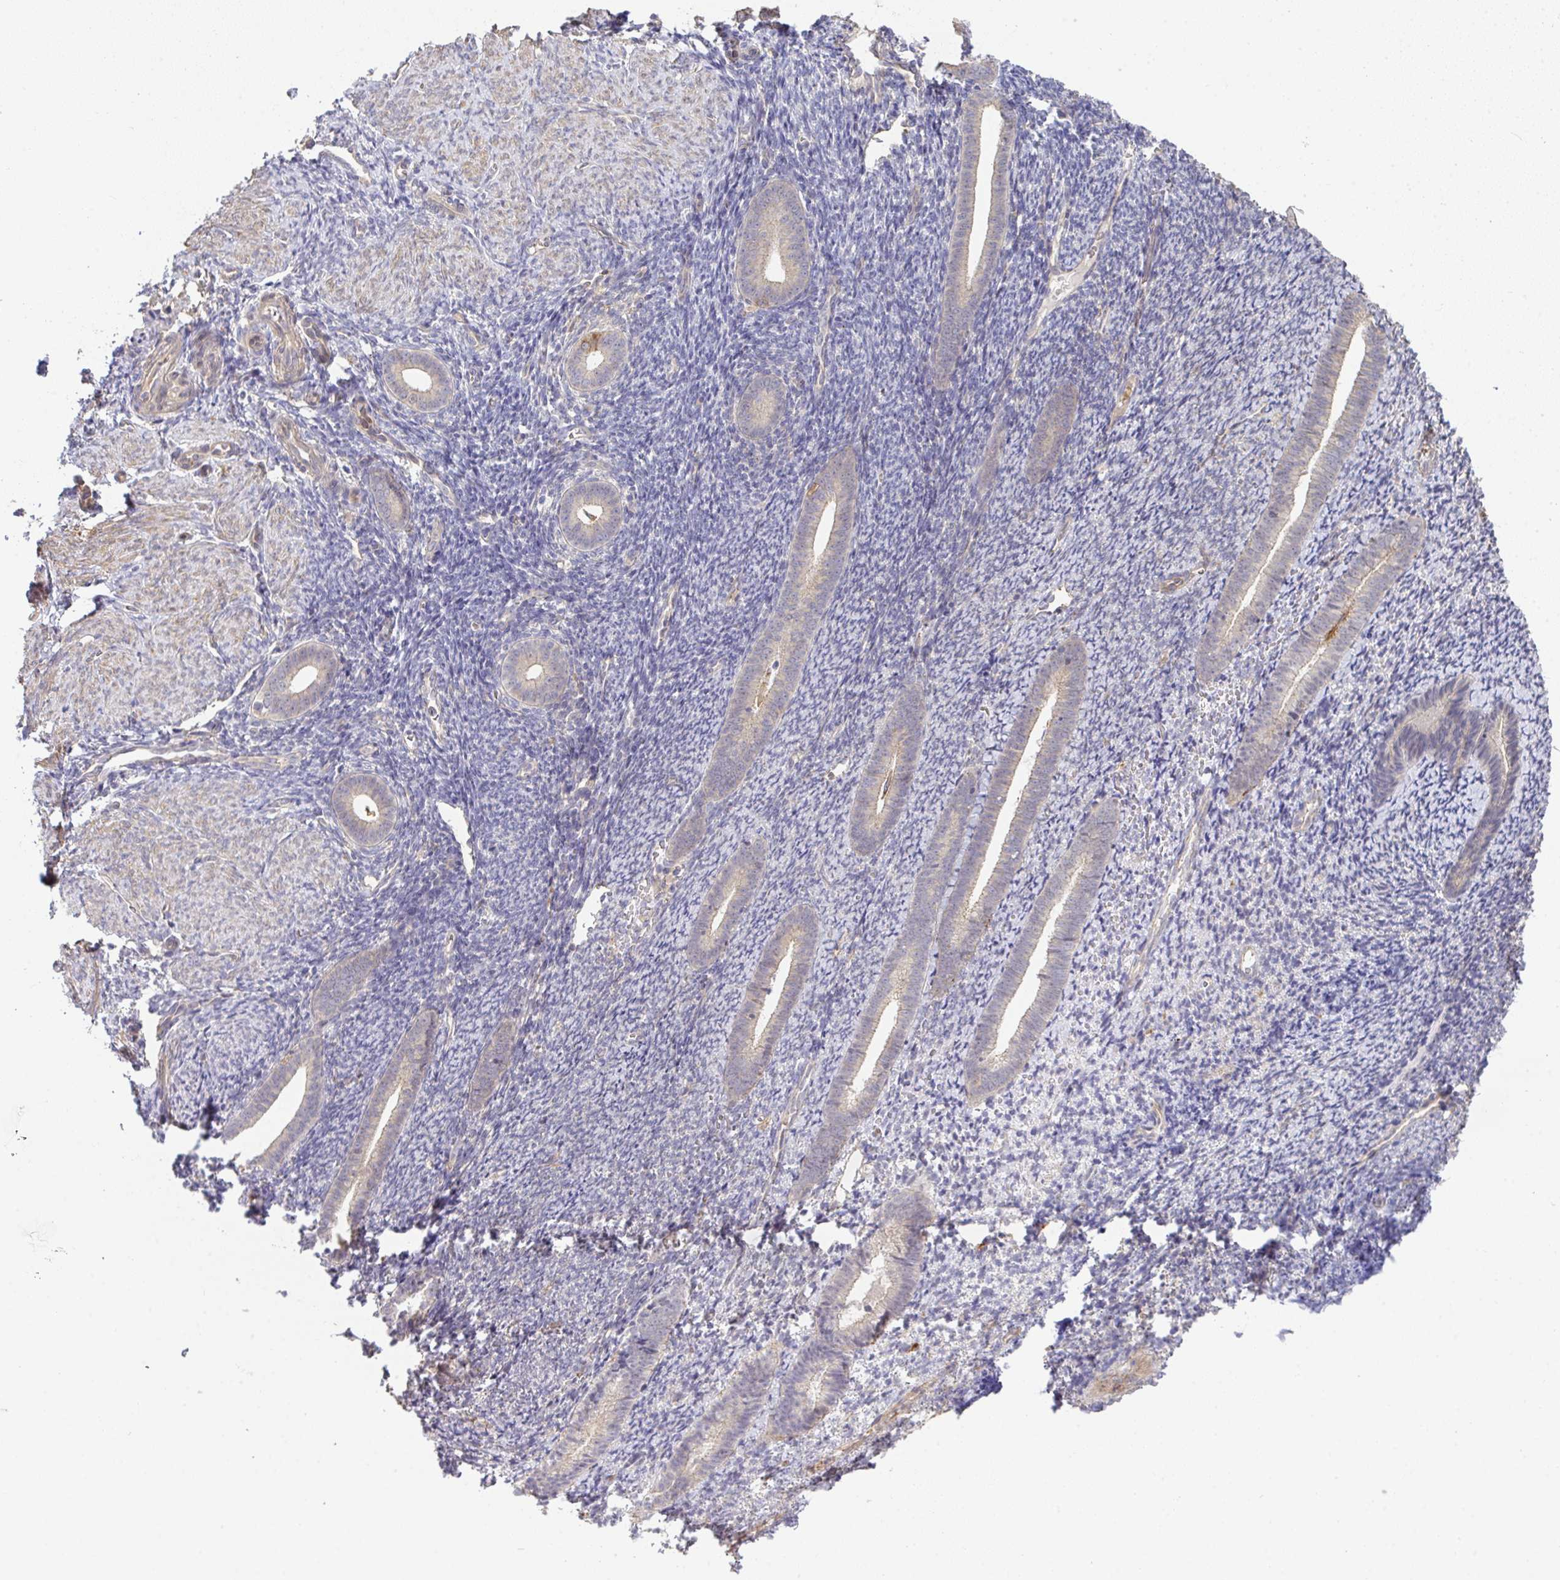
{"staining": {"intensity": "negative", "quantity": "none", "location": "none"}, "tissue": "endometrium", "cell_type": "Cells in endometrial stroma", "image_type": "normal", "snomed": [{"axis": "morphology", "description": "Normal tissue, NOS"}, {"axis": "topography", "description": "Endometrium"}], "caption": "High magnification brightfield microscopy of unremarkable endometrium stained with DAB (brown) and counterstained with hematoxylin (blue): cells in endometrial stroma show no significant positivity. (Stains: DAB (3,3'-diaminobenzidine) immunohistochemistry (IHC) with hematoxylin counter stain, Microscopy: brightfield microscopy at high magnification).", "gene": "EEF1AKMT1", "patient": {"sex": "female", "age": 39}}